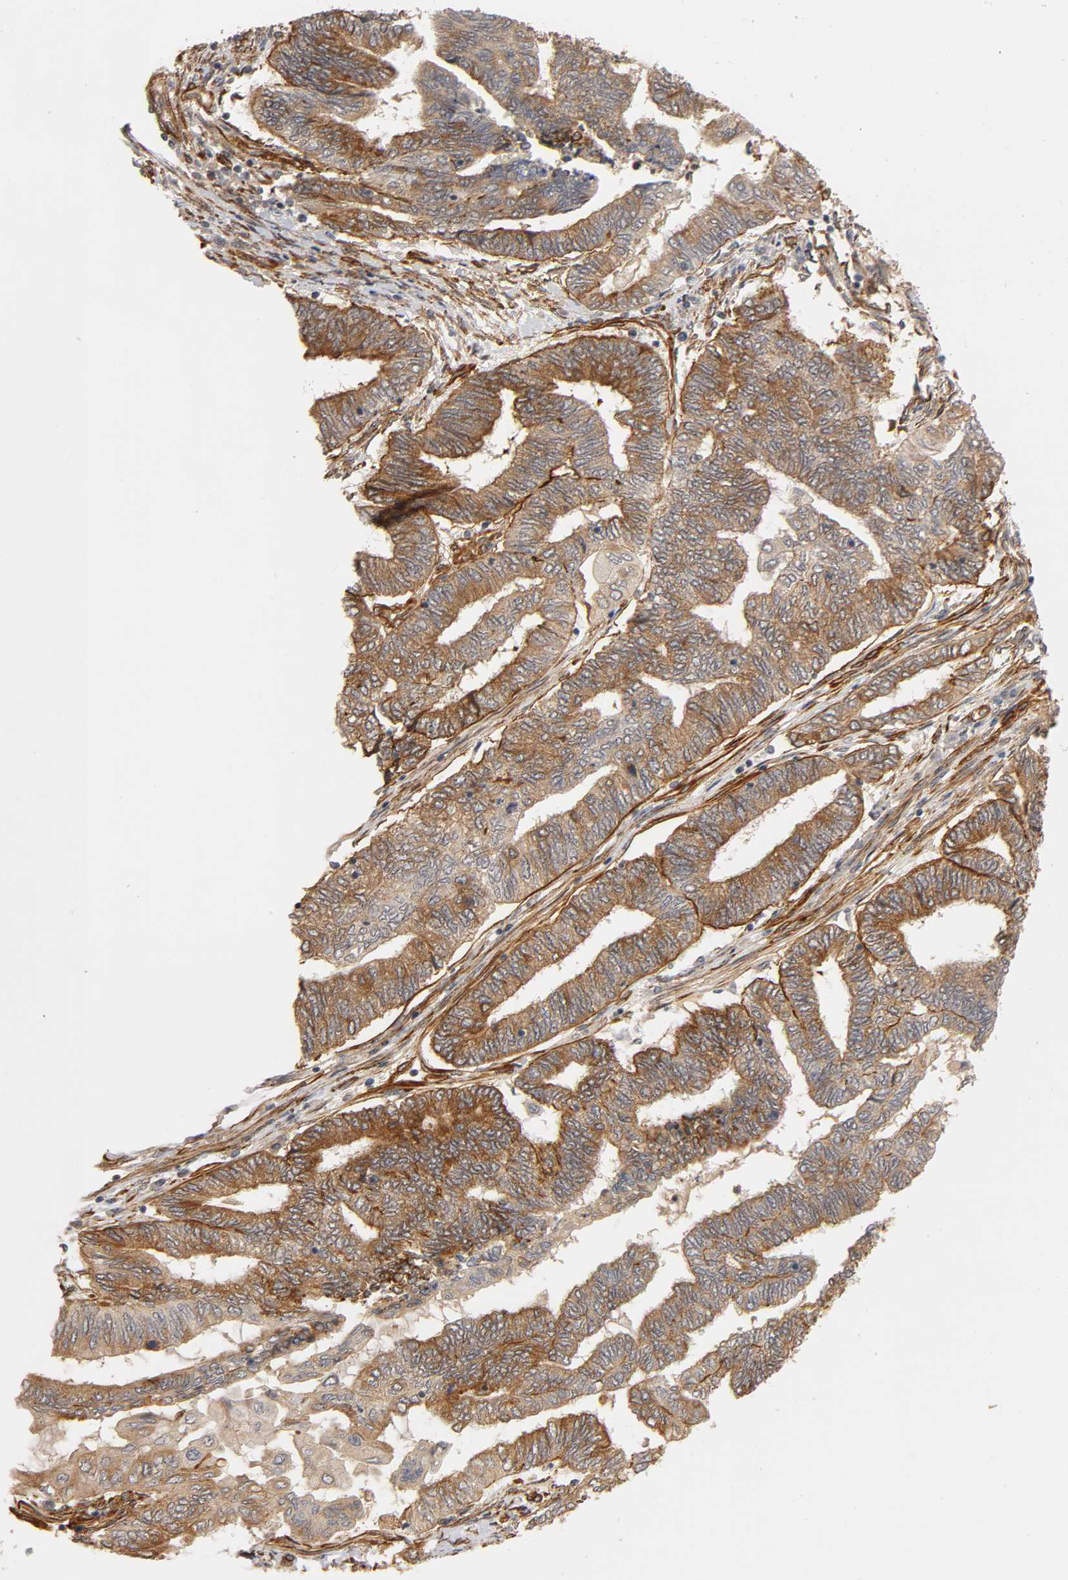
{"staining": {"intensity": "moderate", "quantity": ">75%", "location": "cytoplasmic/membranous"}, "tissue": "endometrial cancer", "cell_type": "Tumor cells", "image_type": "cancer", "snomed": [{"axis": "morphology", "description": "Adenocarcinoma, NOS"}, {"axis": "topography", "description": "Uterus"}, {"axis": "topography", "description": "Endometrium"}], "caption": "Immunohistochemistry (IHC) (DAB (3,3'-diaminobenzidine)) staining of human endometrial adenocarcinoma demonstrates moderate cytoplasmic/membranous protein positivity in approximately >75% of tumor cells.", "gene": "LAMB1", "patient": {"sex": "female", "age": 70}}